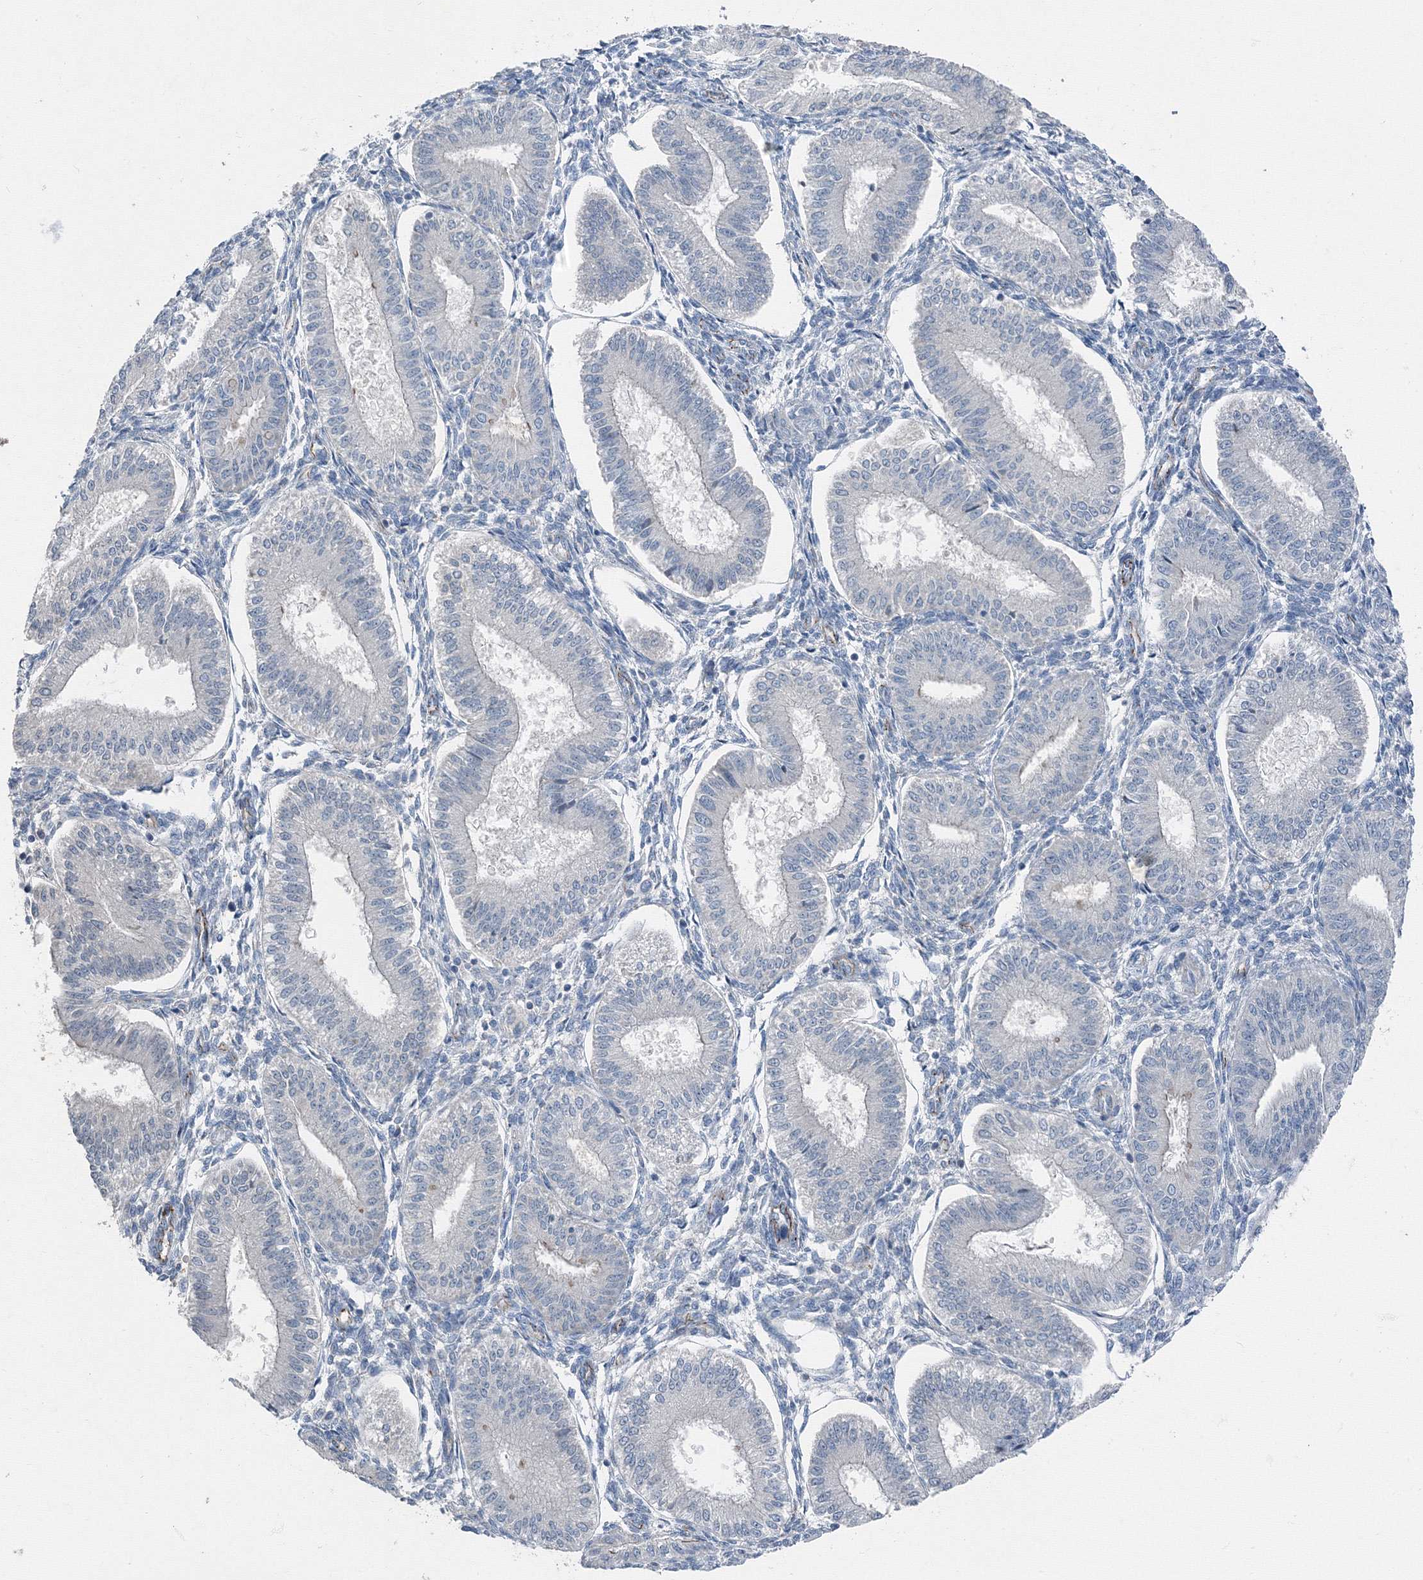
{"staining": {"intensity": "negative", "quantity": "none", "location": "none"}, "tissue": "endometrium", "cell_type": "Cells in endometrial stroma", "image_type": "normal", "snomed": [{"axis": "morphology", "description": "Normal tissue, NOS"}, {"axis": "topography", "description": "Endometrium"}], "caption": "This is a histopathology image of IHC staining of unremarkable endometrium, which shows no staining in cells in endometrial stroma. (DAB immunohistochemistry (IHC), high magnification).", "gene": "AASDH", "patient": {"sex": "female", "age": 39}}